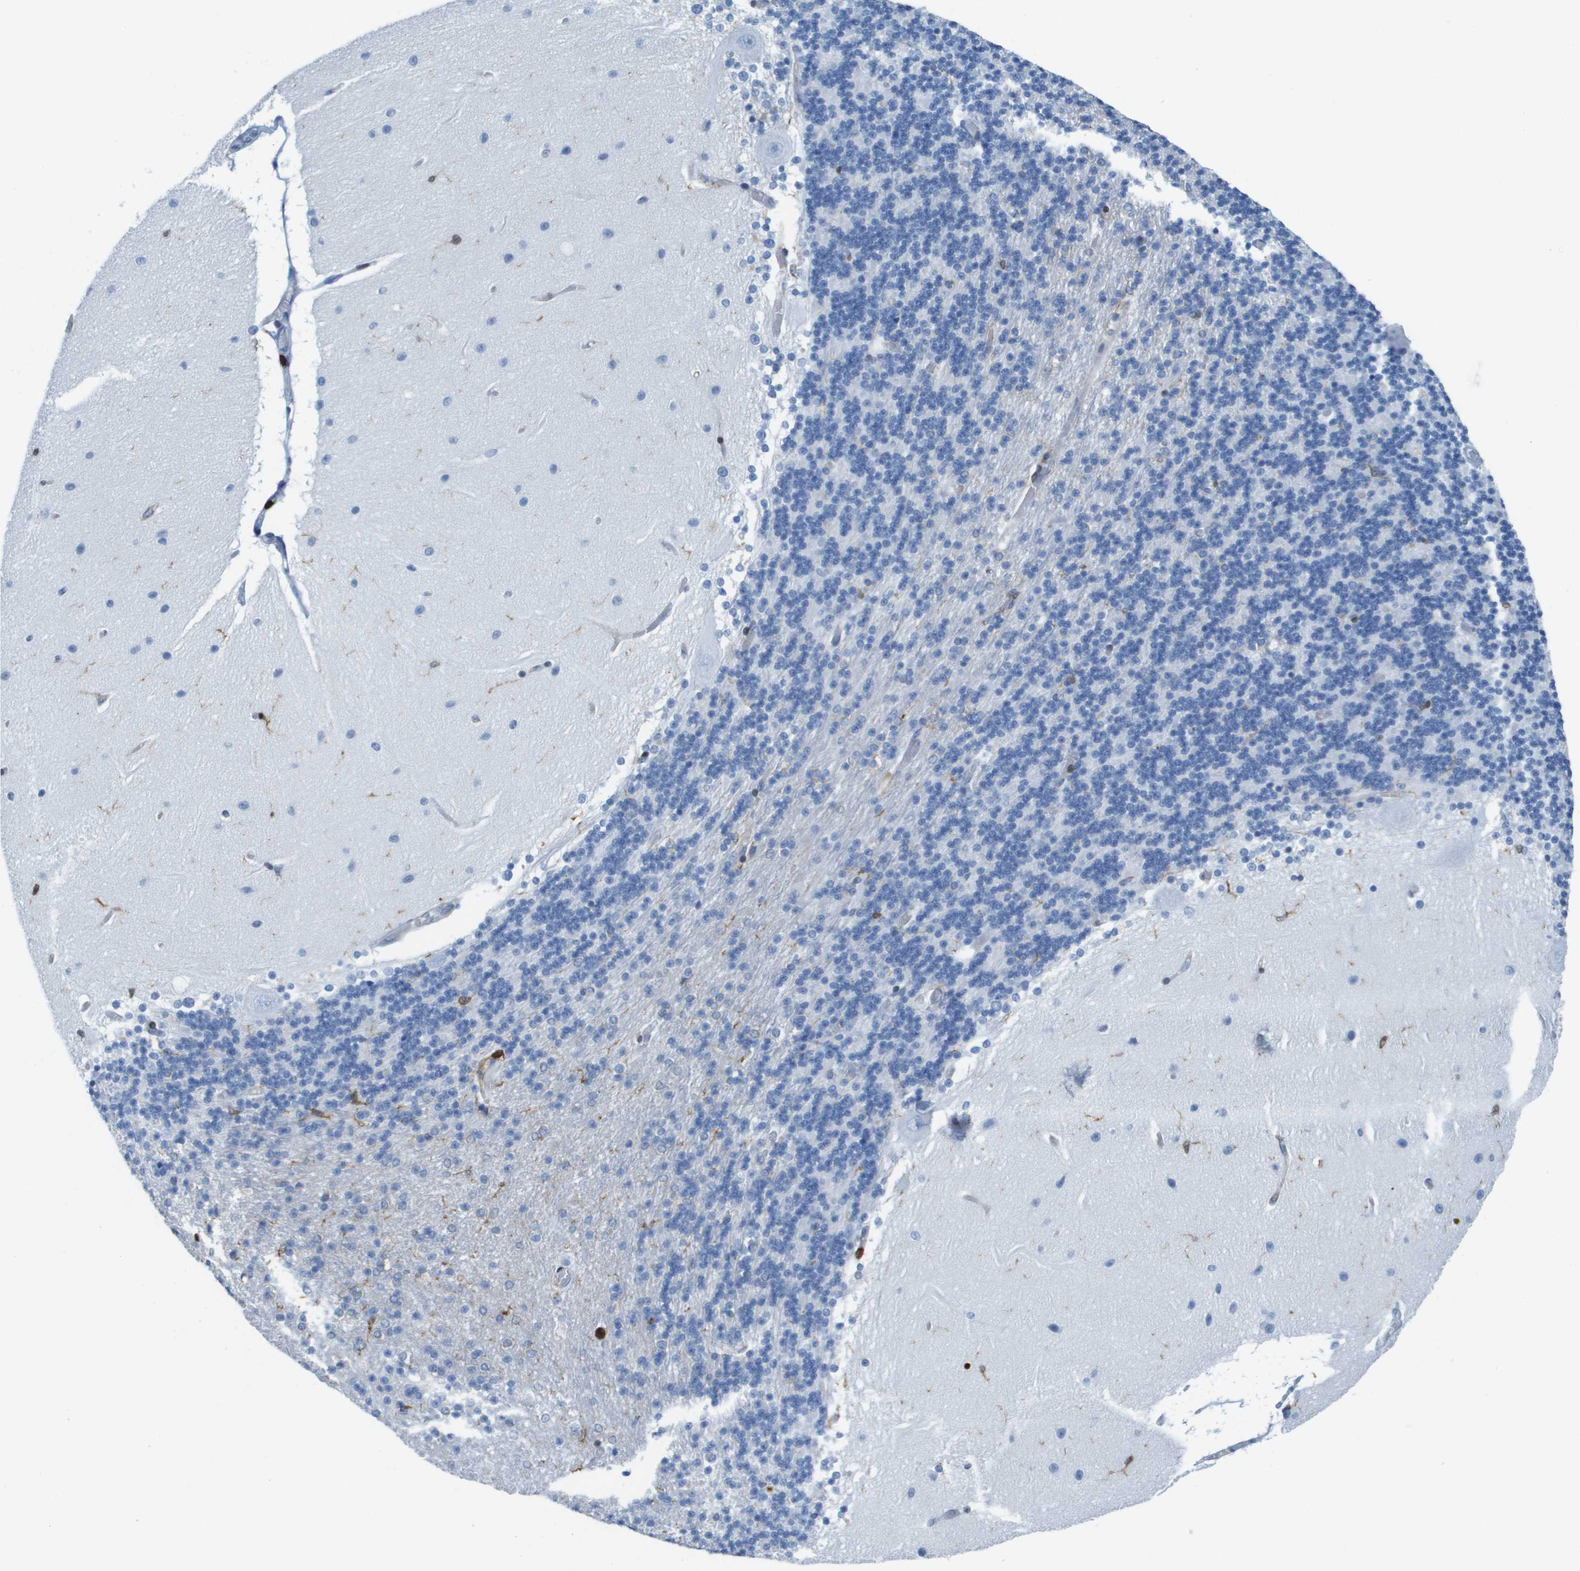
{"staining": {"intensity": "negative", "quantity": "none", "location": "none"}, "tissue": "cerebellum", "cell_type": "Cells in granular layer", "image_type": "normal", "snomed": [{"axis": "morphology", "description": "Normal tissue, NOS"}, {"axis": "topography", "description": "Cerebellum"}], "caption": "Cerebellum stained for a protein using immunohistochemistry (IHC) demonstrates no staining cells in granular layer.", "gene": "DOCK5", "patient": {"sex": "female", "age": 54}}